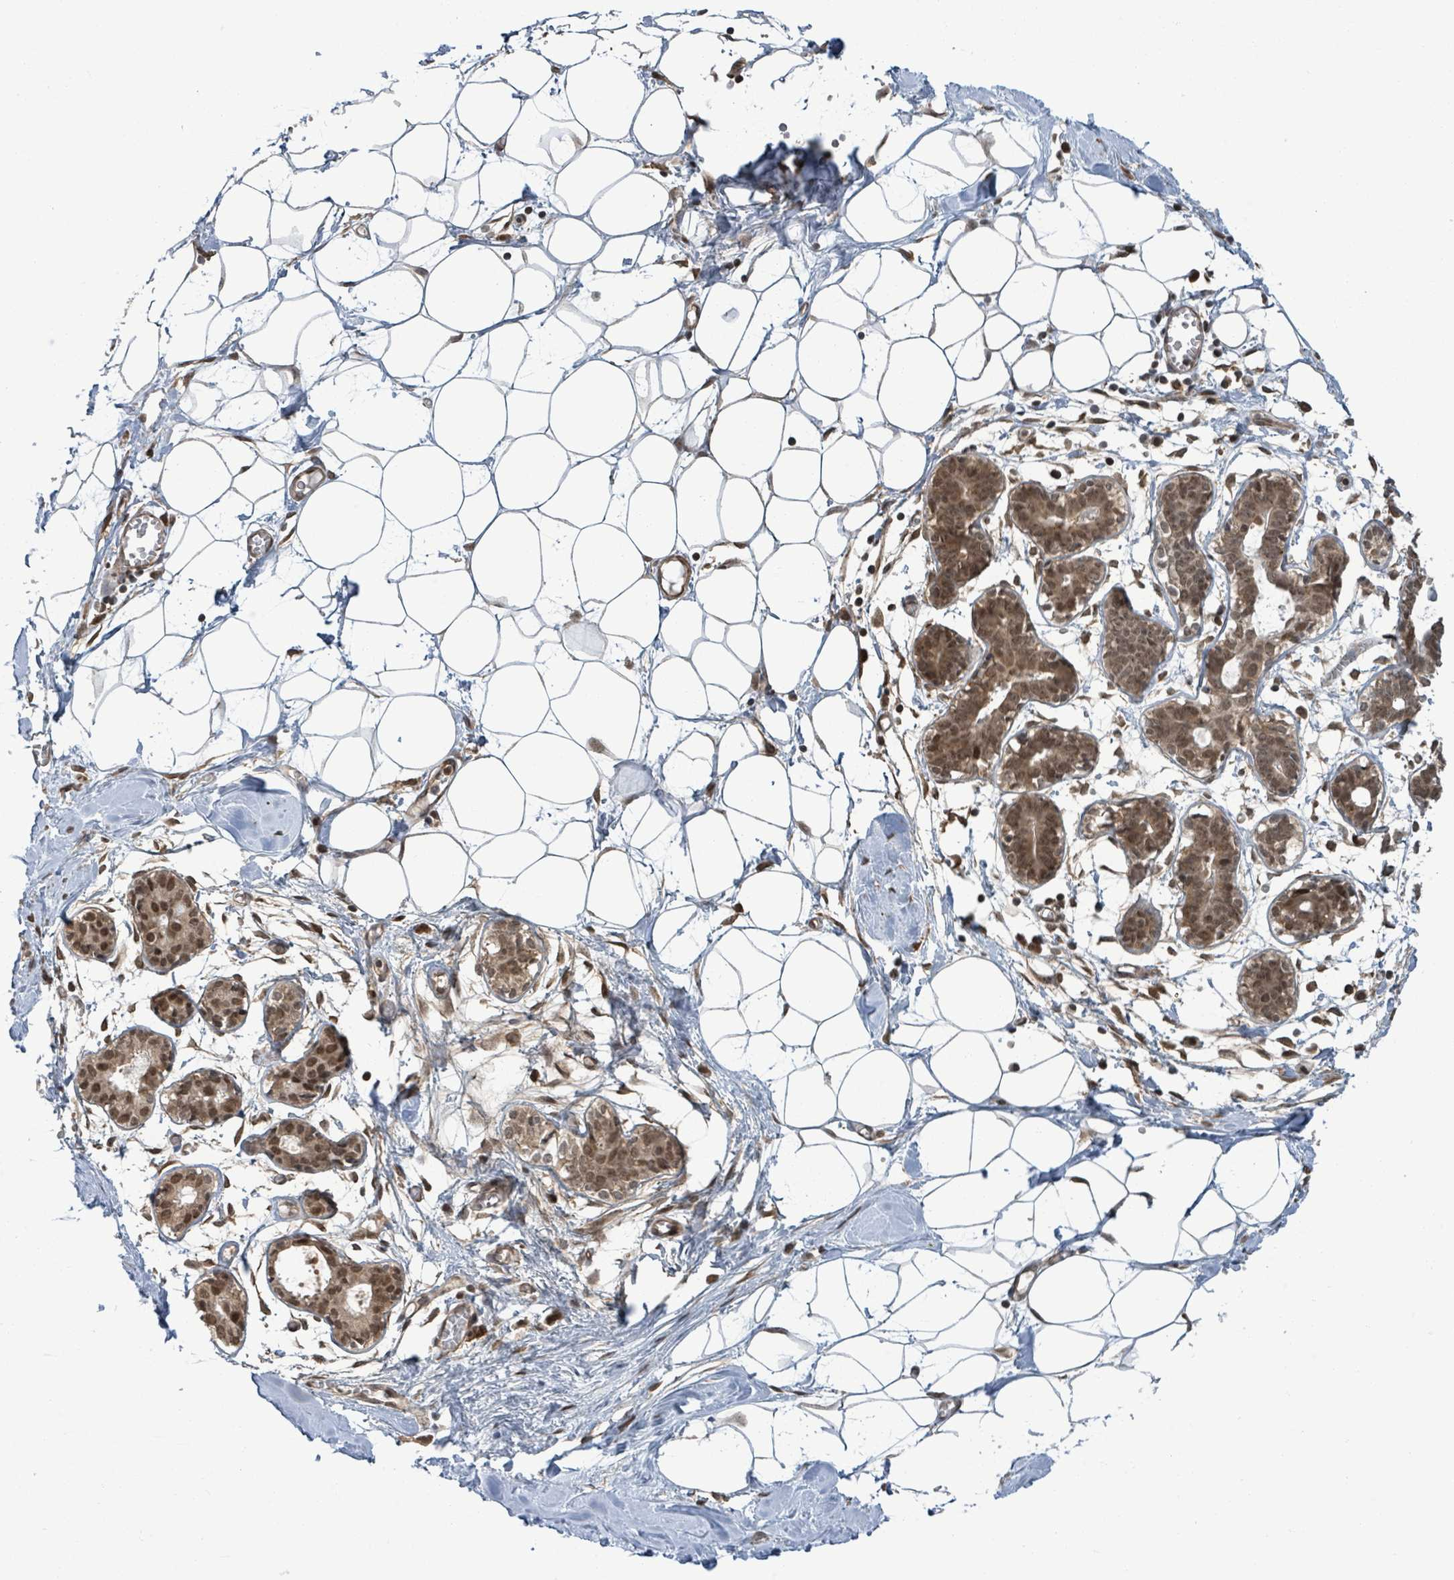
{"staining": {"intensity": "negative", "quantity": "none", "location": "none"}, "tissue": "breast", "cell_type": "Adipocytes", "image_type": "normal", "snomed": [{"axis": "morphology", "description": "Normal tissue, NOS"}, {"axis": "topography", "description": "Breast"}], "caption": "IHC image of unremarkable breast stained for a protein (brown), which demonstrates no expression in adipocytes. Nuclei are stained in blue.", "gene": "ENSG00000256500", "patient": {"sex": "female", "age": 27}}